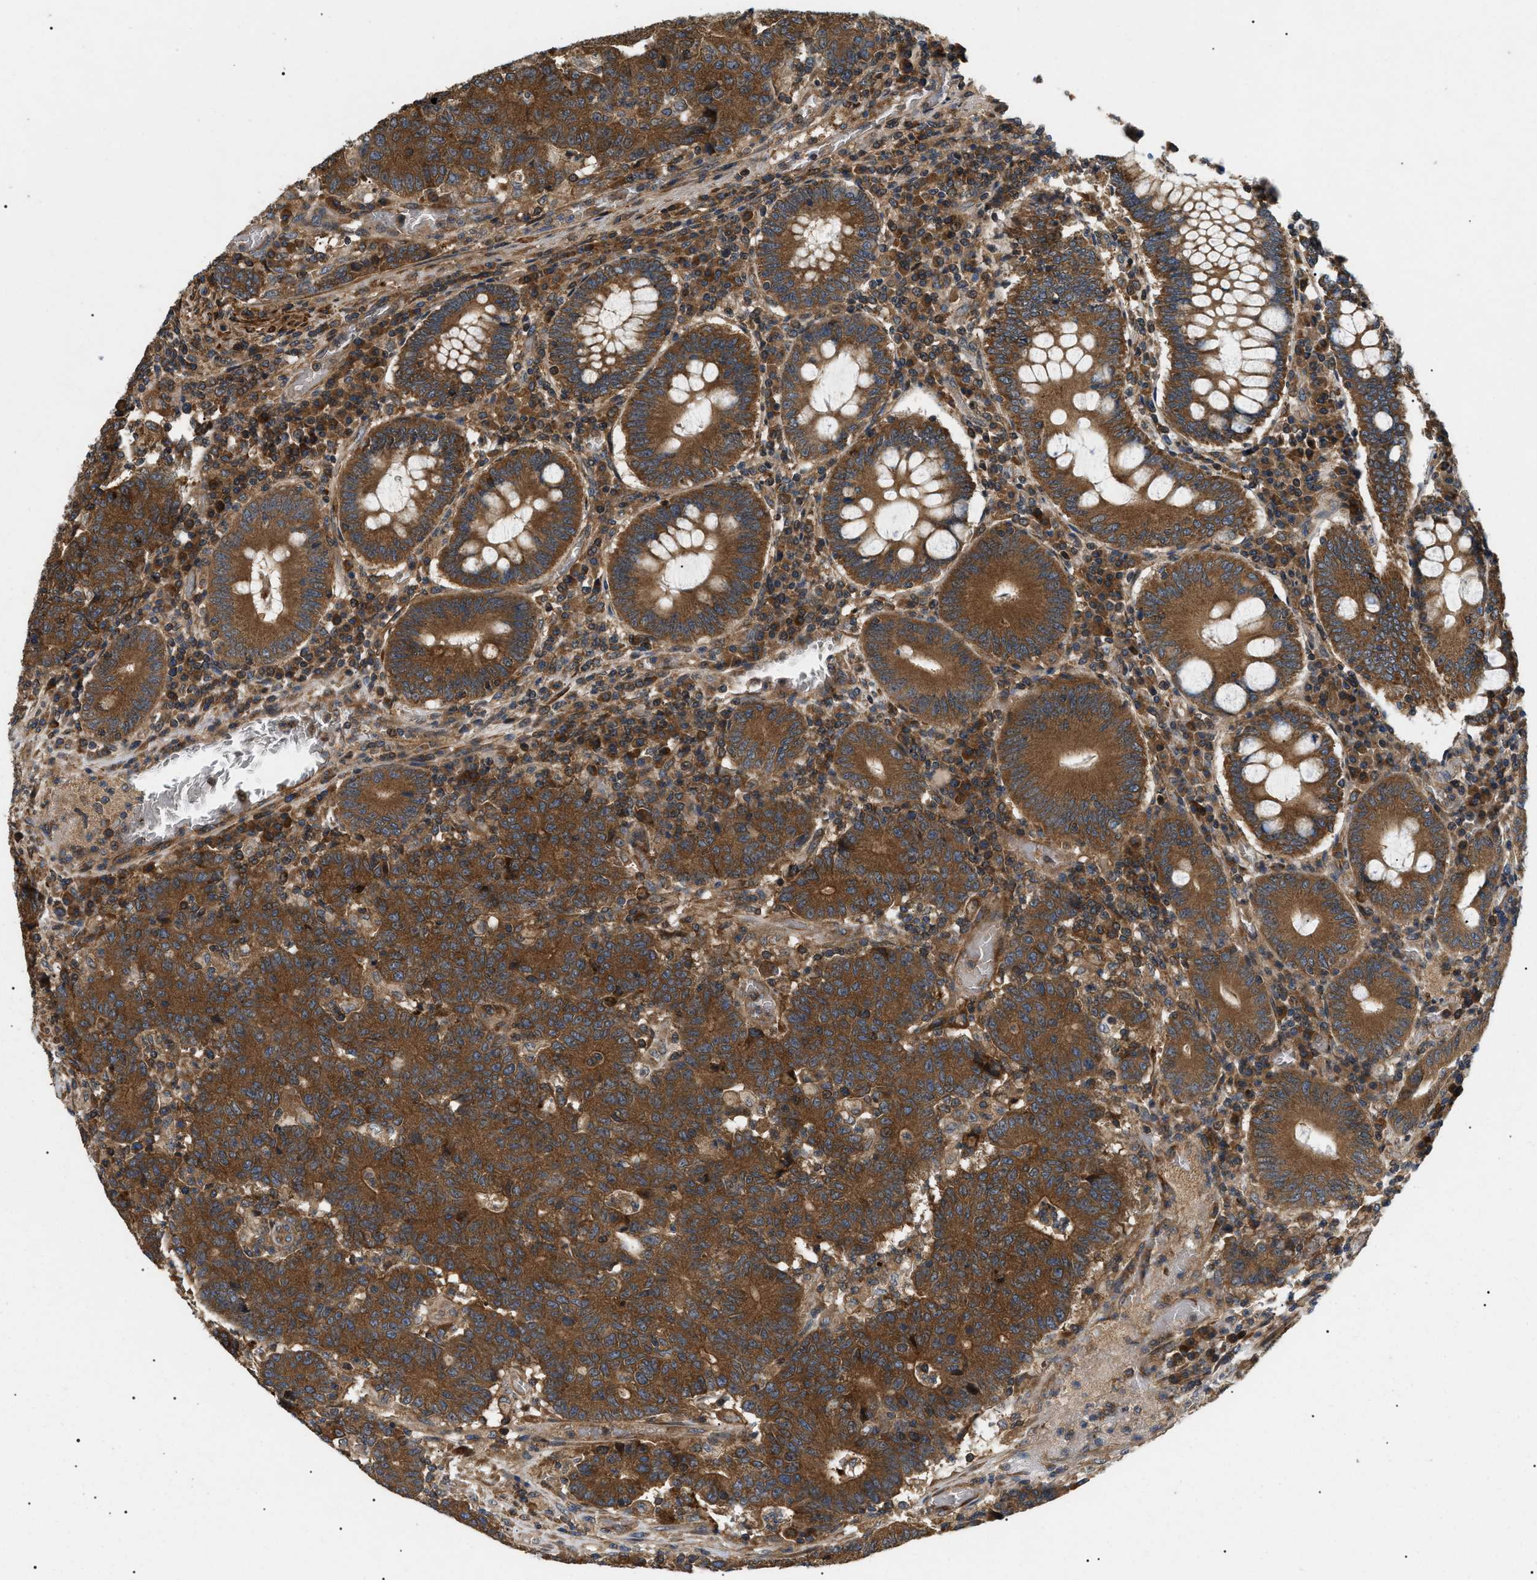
{"staining": {"intensity": "strong", "quantity": ">75%", "location": "cytoplasmic/membranous"}, "tissue": "colorectal cancer", "cell_type": "Tumor cells", "image_type": "cancer", "snomed": [{"axis": "morphology", "description": "Normal tissue, NOS"}, {"axis": "morphology", "description": "Adenocarcinoma, NOS"}, {"axis": "topography", "description": "Colon"}], "caption": "Adenocarcinoma (colorectal) was stained to show a protein in brown. There is high levels of strong cytoplasmic/membranous expression in about >75% of tumor cells.", "gene": "PPM1B", "patient": {"sex": "female", "age": 75}}